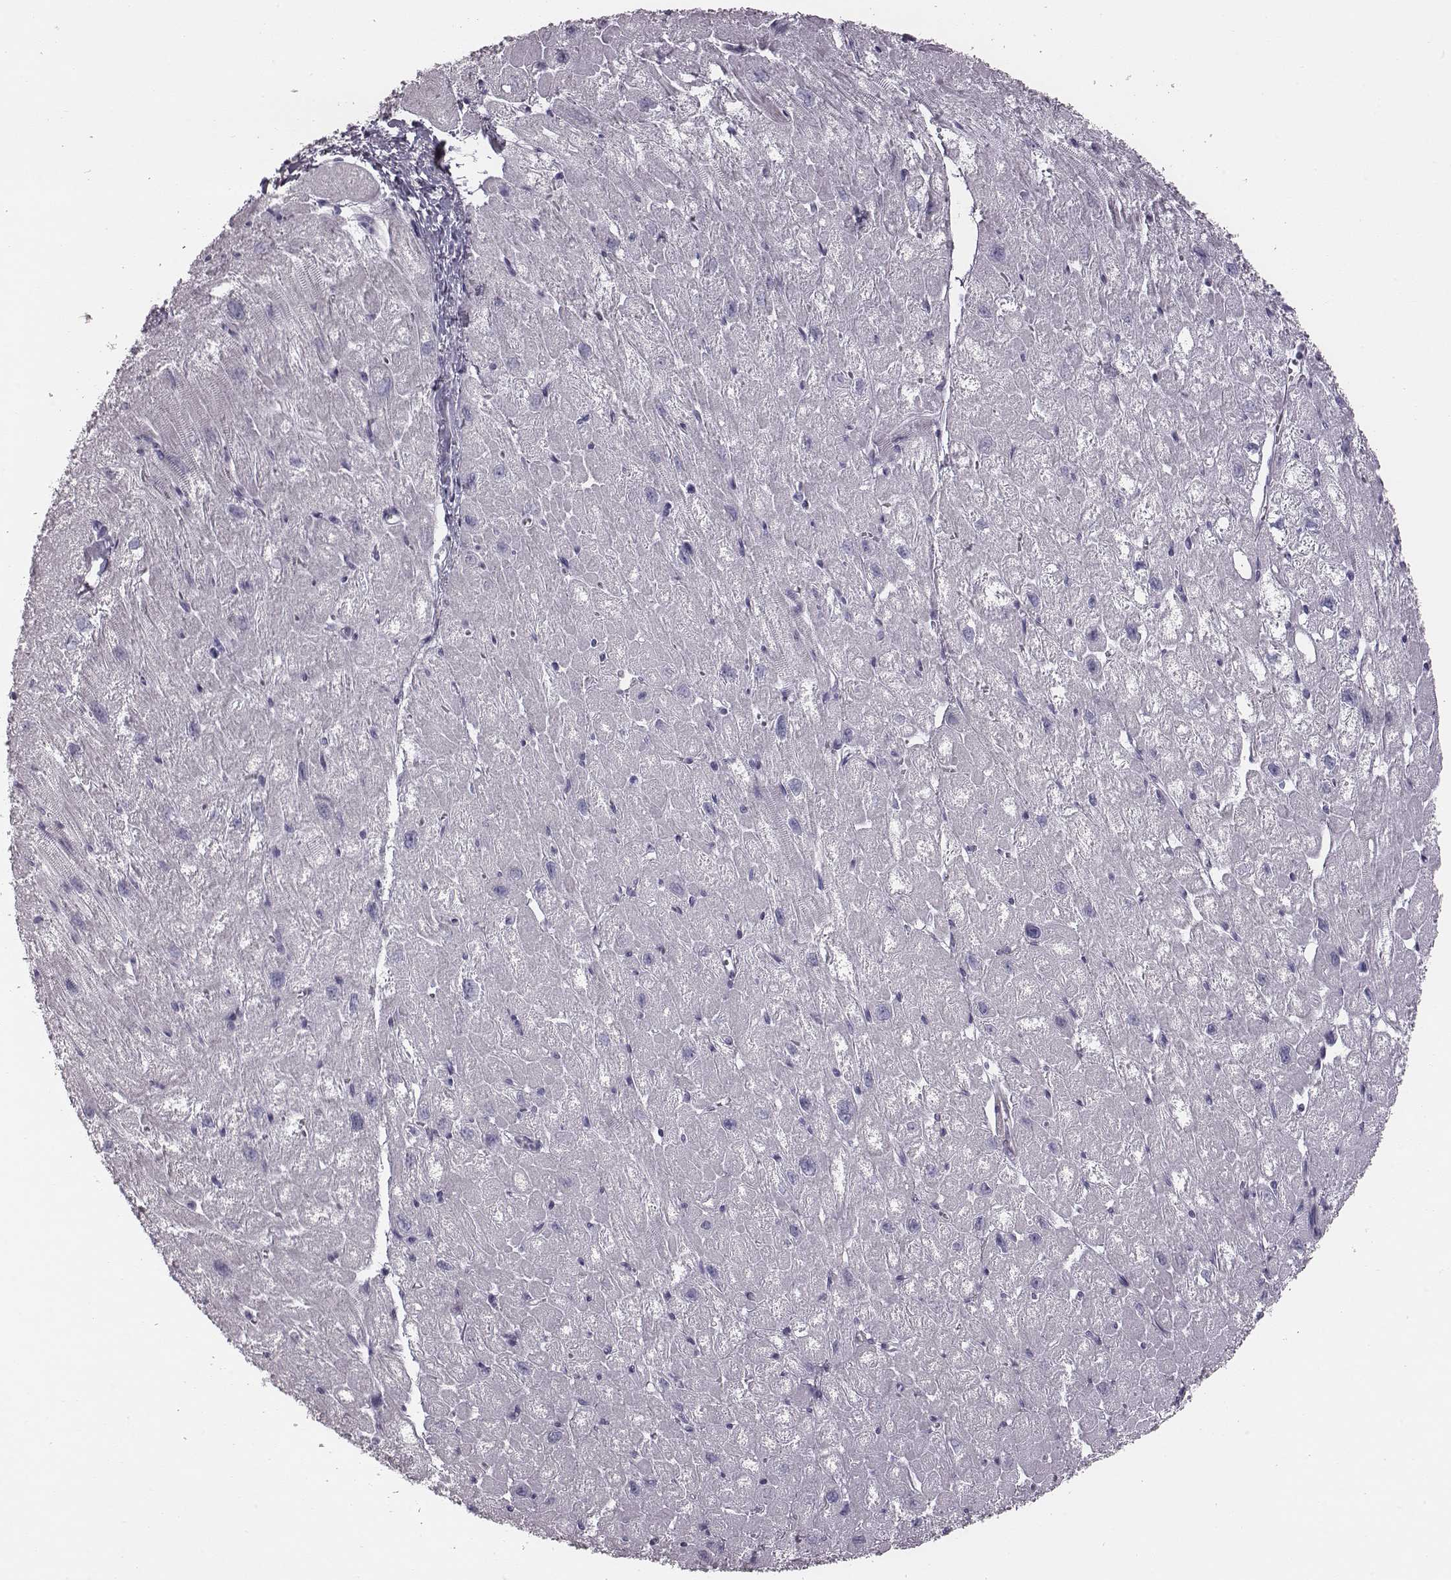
{"staining": {"intensity": "negative", "quantity": "none", "location": "none"}, "tissue": "heart muscle", "cell_type": "Cardiomyocytes", "image_type": "normal", "snomed": [{"axis": "morphology", "description": "Normal tissue, NOS"}, {"axis": "topography", "description": "Heart"}], "caption": "The photomicrograph displays no staining of cardiomyocytes in unremarkable heart muscle. (DAB (3,3'-diaminobenzidine) IHC, high magnification).", "gene": "CRISP1", "patient": {"sex": "male", "age": 61}}